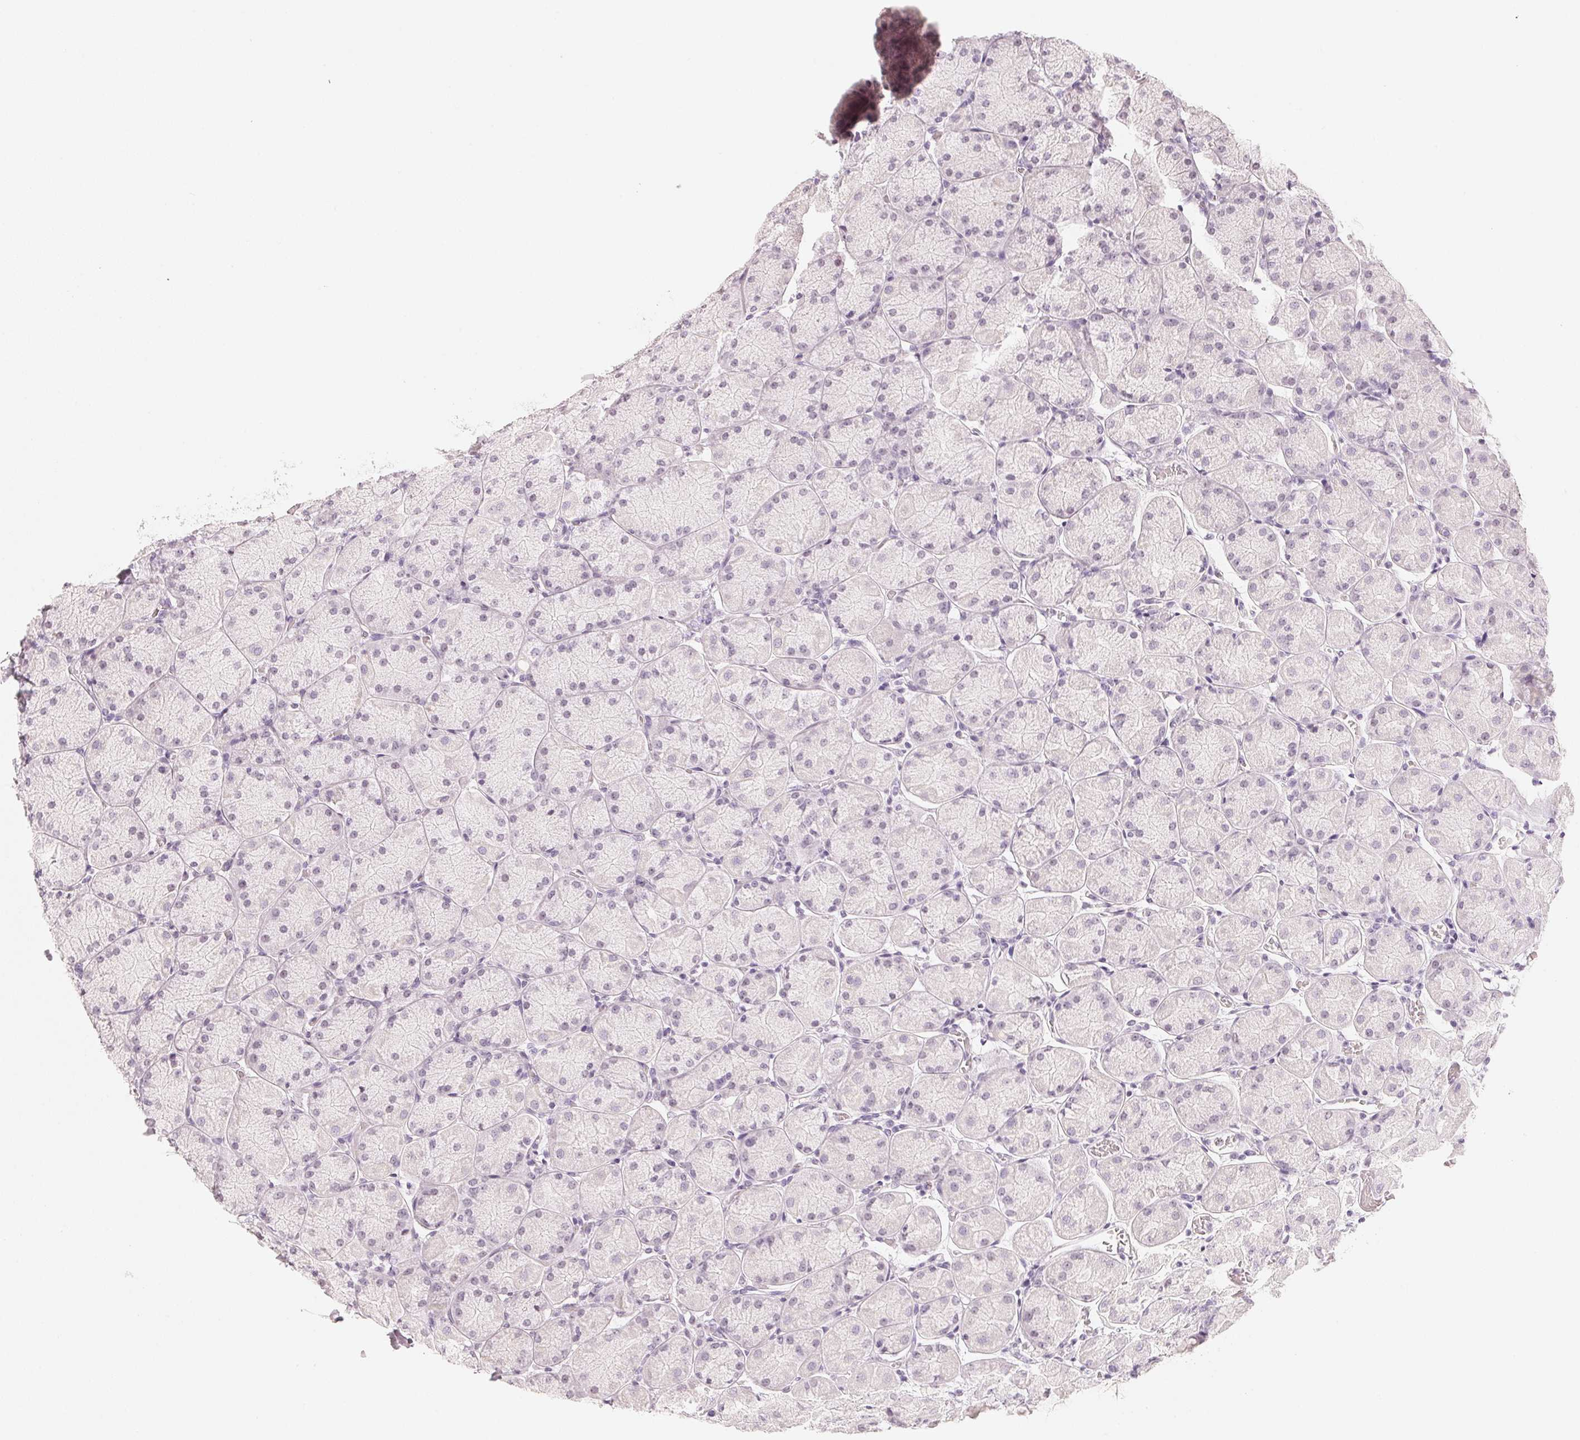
{"staining": {"intensity": "negative", "quantity": "none", "location": "none"}, "tissue": "stomach", "cell_type": "Glandular cells", "image_type": "normal", "snomed": [{"axis": "morphology", "description": "Normal tissue, NOS"}, {"axis": "topography", "description": "Stomach, upper"}], "caption": "Immunohistochemical staining of unremarkable human stomach exhibits no significant expression in glandular cells. Brightfield microscopy of IHC stained with DAB (brown) and hematoxylin (blue), captured at high magnification.", "gene": "SLC22A8", "patient": {"sex": "female", "age": 56}}